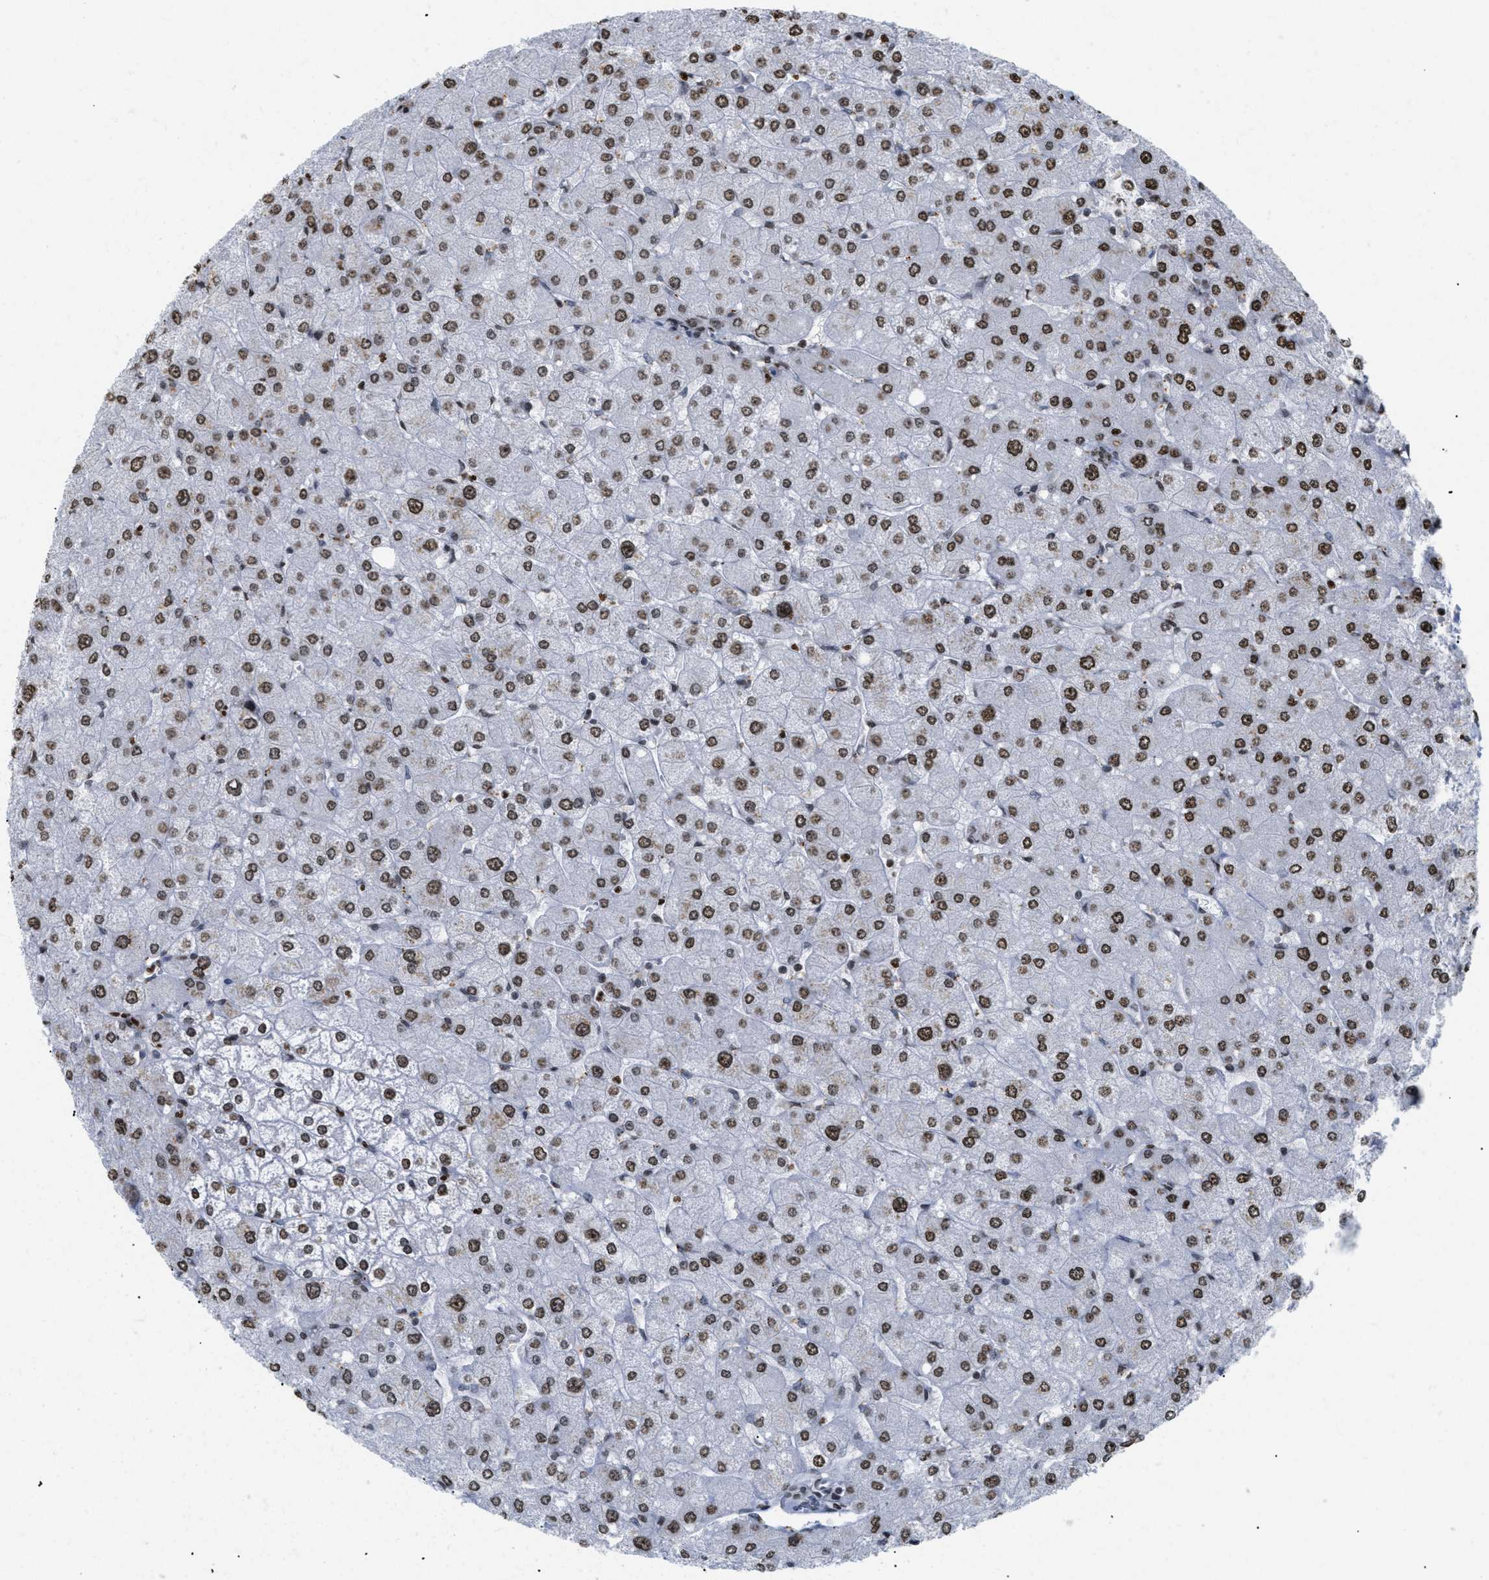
{"staining": {"intensity": "moderate", "quantity": ">75%", "location": "nuclear"}, "tissue": "liver", "cell_type": "Cholangiocytes", "image_type": "normal", "snomed": [{"axis": "morphology", "description": "Normal tissue, NOS"}, {"axis": "topography", "description": "Liver"}], "caption": "Protein staining demonstrates moderate nuclear staining in about >75% of cholangiocytes in benign liver. (Stains: DAB in brown, nuclei in blue, Microscopy: brightfield microscopy at high magnification).", "gene": "HMGN2", "patient": {"sex": "male", "age": 55}}